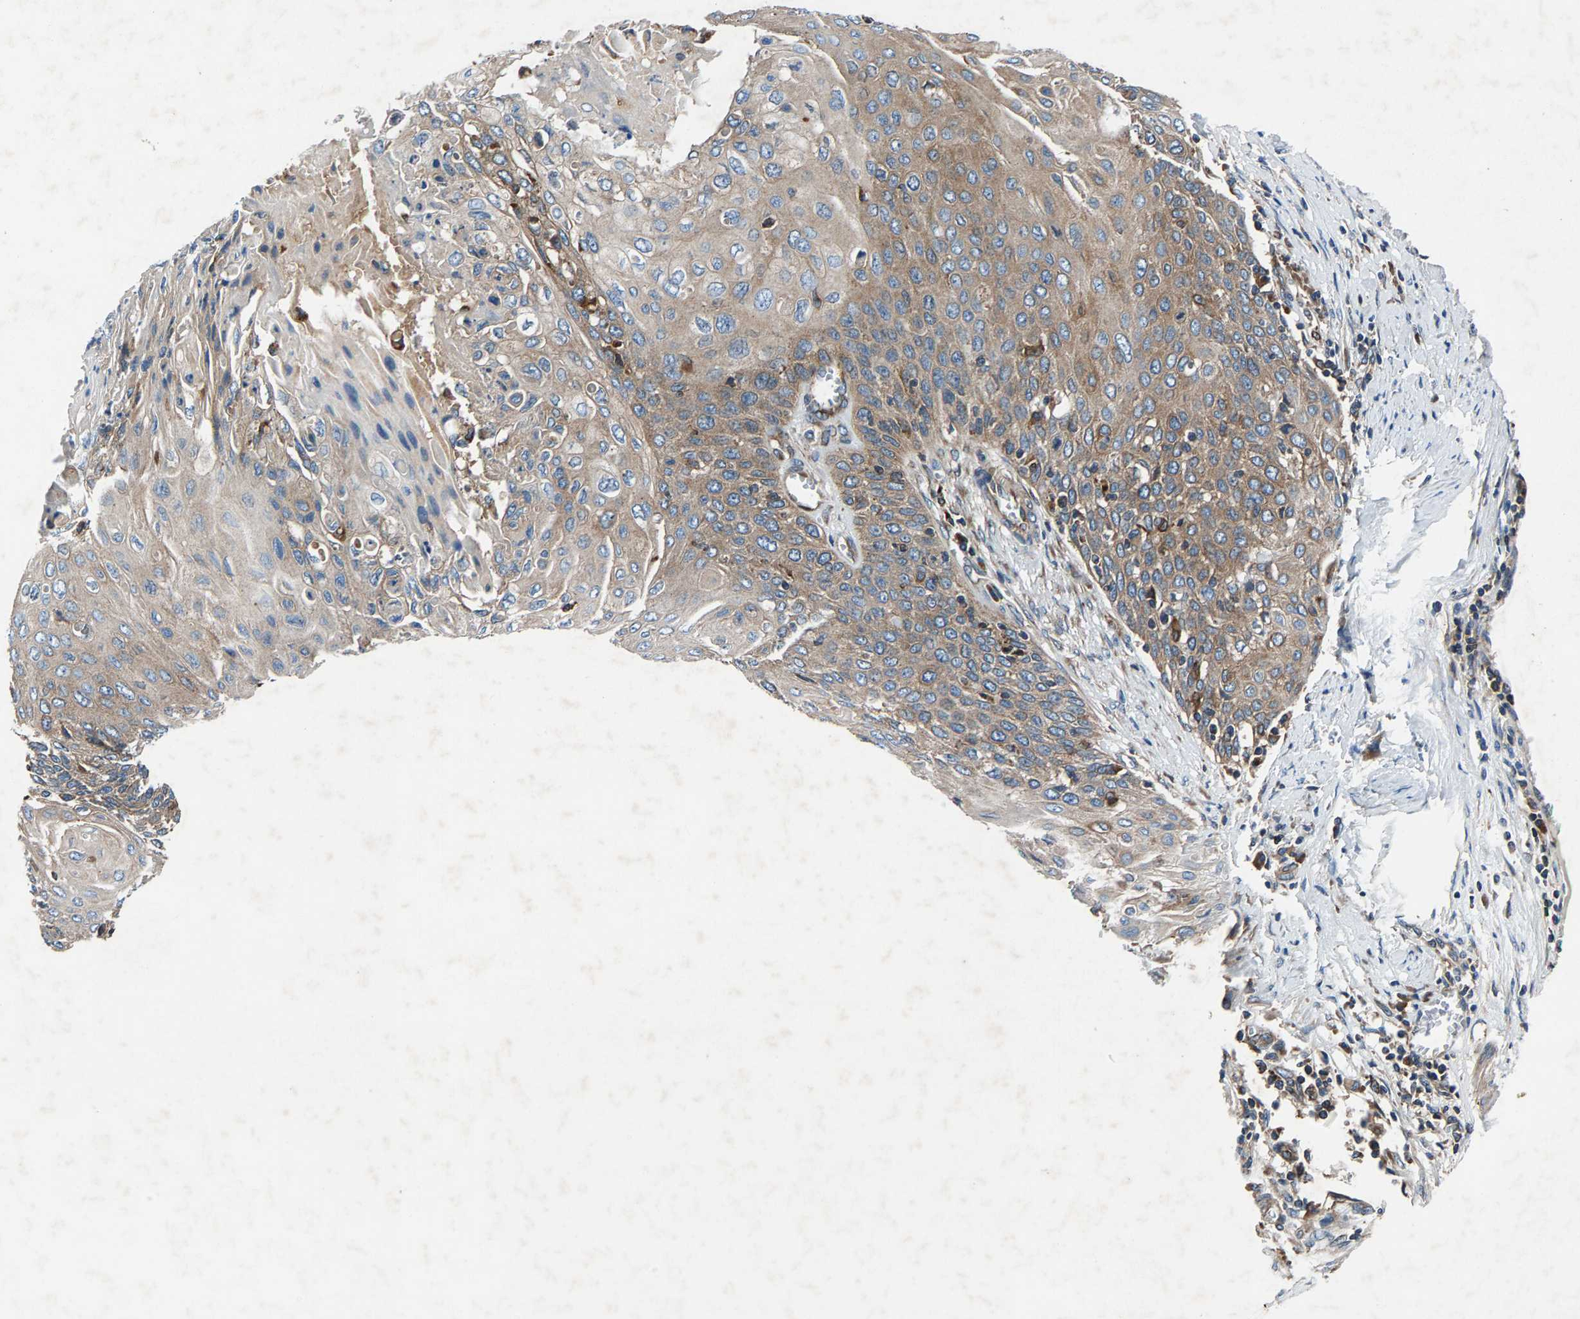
{"staining": {"intensity": "weak", "quantity": ">75%", "location": "cytoplasmic/membranous"}, "tissue": "cervical cancer", "cell_type": "Tumor cells", "image_type": "cancer", "snomed": [{"axis": "morphology", "description": "Squamous cell carcinoma, NOS"}, {"axis": "topography", "description": "Cervix"}], "caption": "Squamous cell carcinoma (cervical) stained for a protein demonstrates weak cytoplasmic/membranous positivity in tumor cells.", "gene": "LPCAT1", "patient": {"sex": "female", "age": 39}}